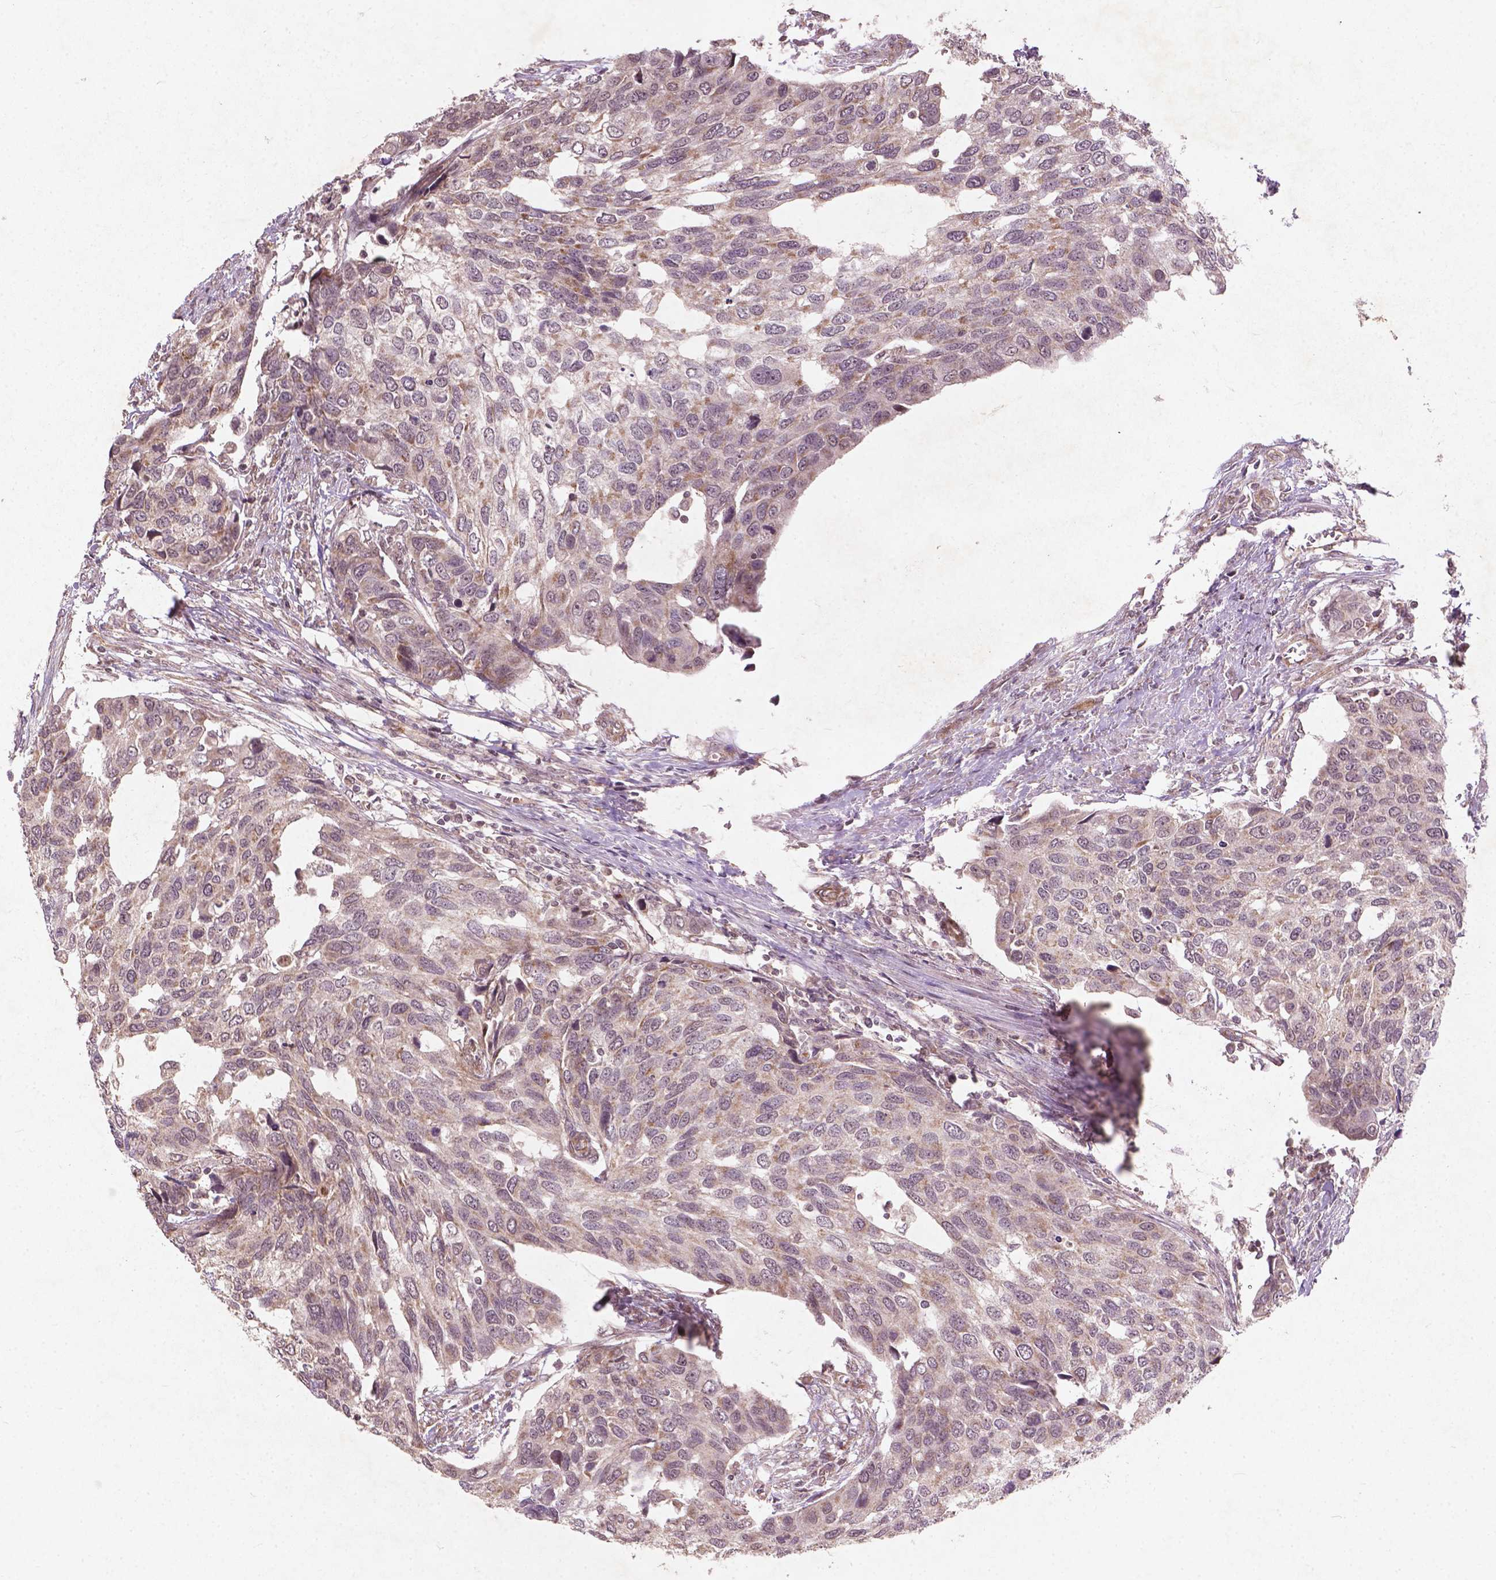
{"staining": {"intensity": "weak", "quantity": "<25%", "location": "cytoplasmic/membranous"}, "tissue": "urothelial cancer", "cell_type": "Tumor cells", "image_type": "cancer", "snomed": [{"axis": "morphology", "description": "Urothelial carcinoma, High grade"}, {"axis": "topography", "description": "Urinary bladder"}], "caption": "Immunohistochemical staining of urothelial carcinoma (high-grade) shows no significant positivity in tumor cells. (Stains: DAB (3,3'-diaminobenzidine) immunohistochemistry with hematoxylin counter stain, Microscopy: brightfield microscopy at high magnification).", "gene": "SMAD2", "patient": {"sex": "male", "age": 60}}